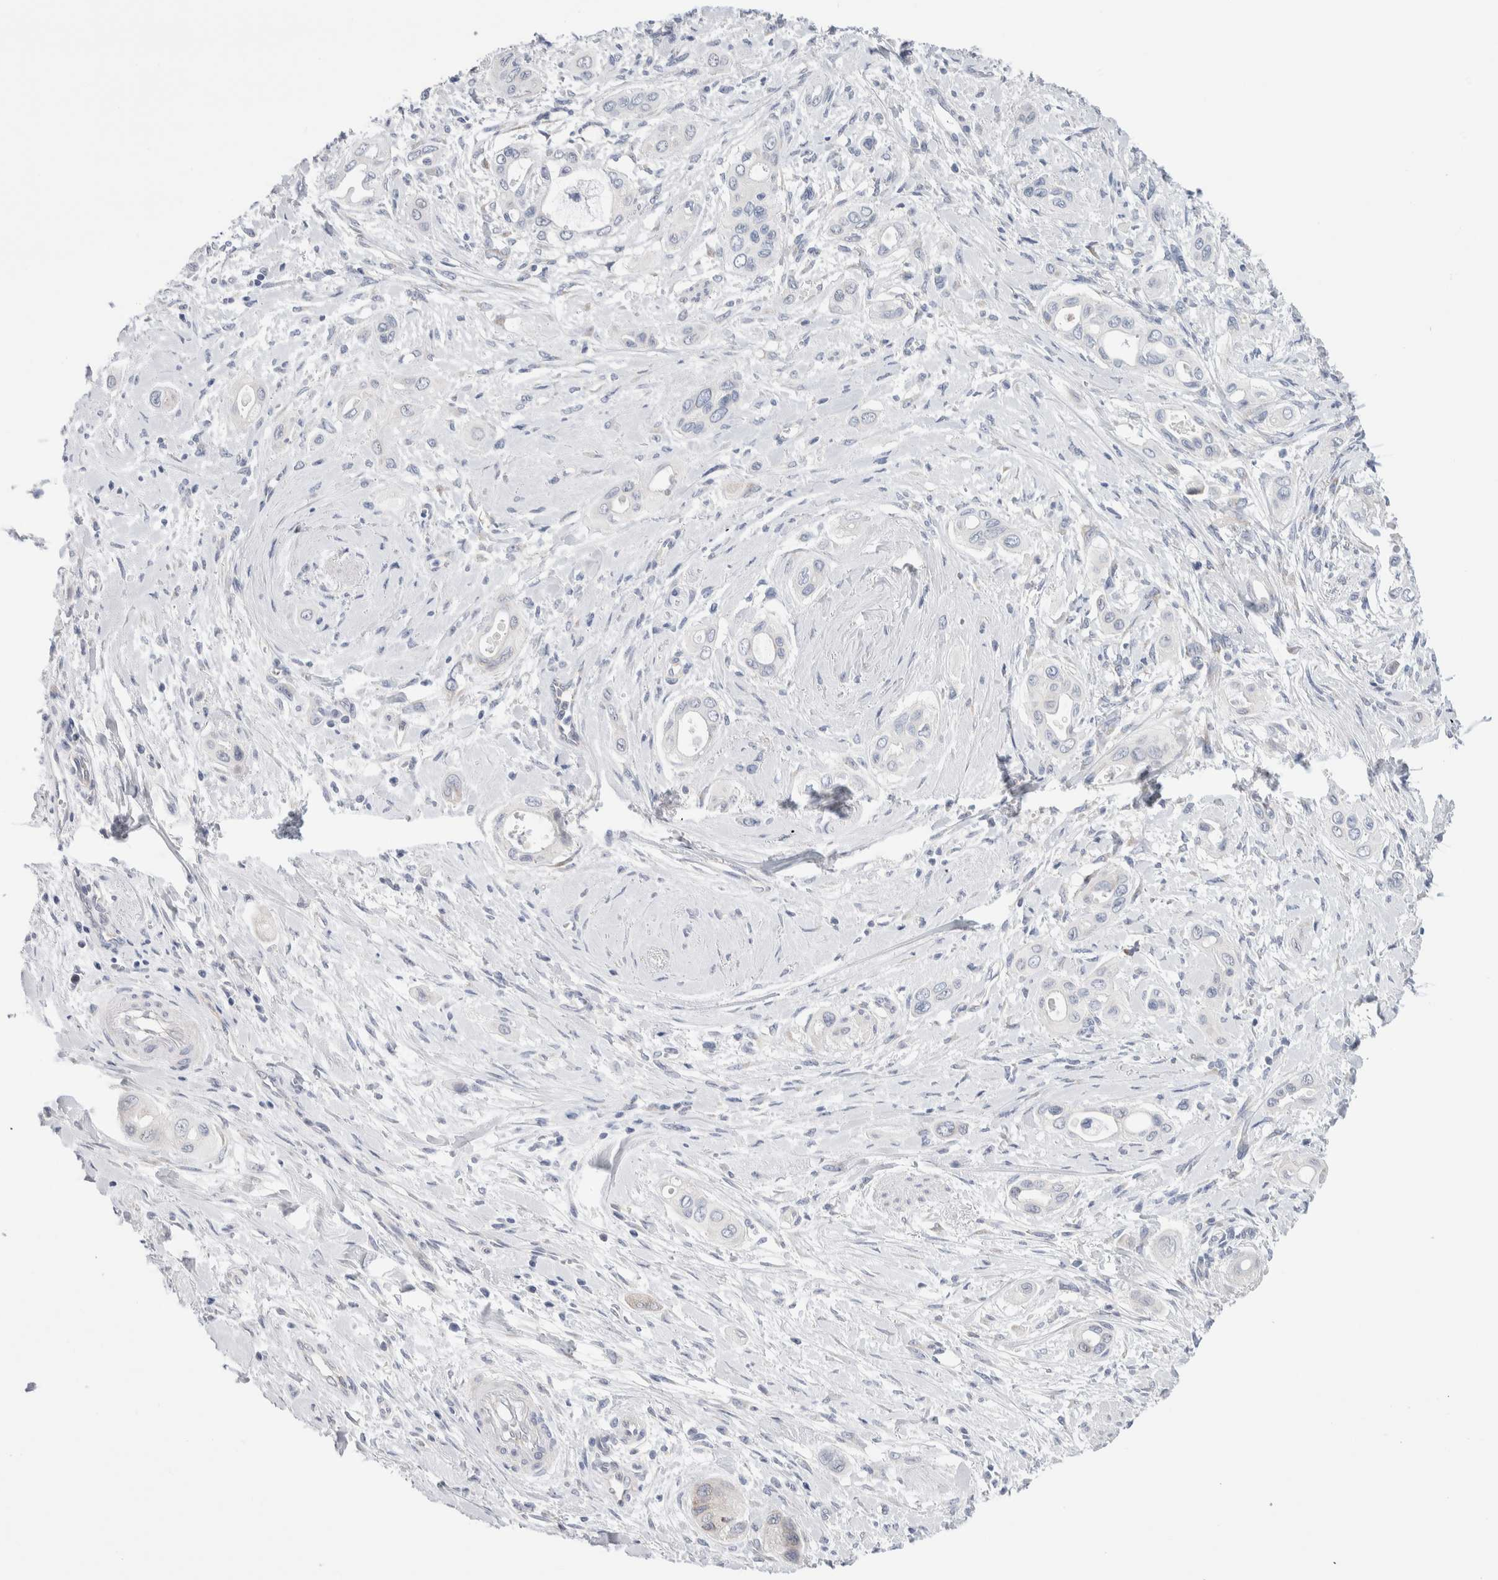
{"staining": {"intensity": "negative", "quantity": "none", "location": "none"}, "tissue": "pancreatic cancer", "cell_type": "Tumor cells", "image_type": "cancer", "snomed": [{"axis": "morphology", "description": "Adenocarcinoma, NOS"}, {"axis": "topography", "description": "Pancreas"}], "caption": "The micrograph demonstrates no significant staining in tumor cells of adenocarcinoma (pancreatic).", "gene": "RACK1", "patient": {"sex": "male", "age": 59}}